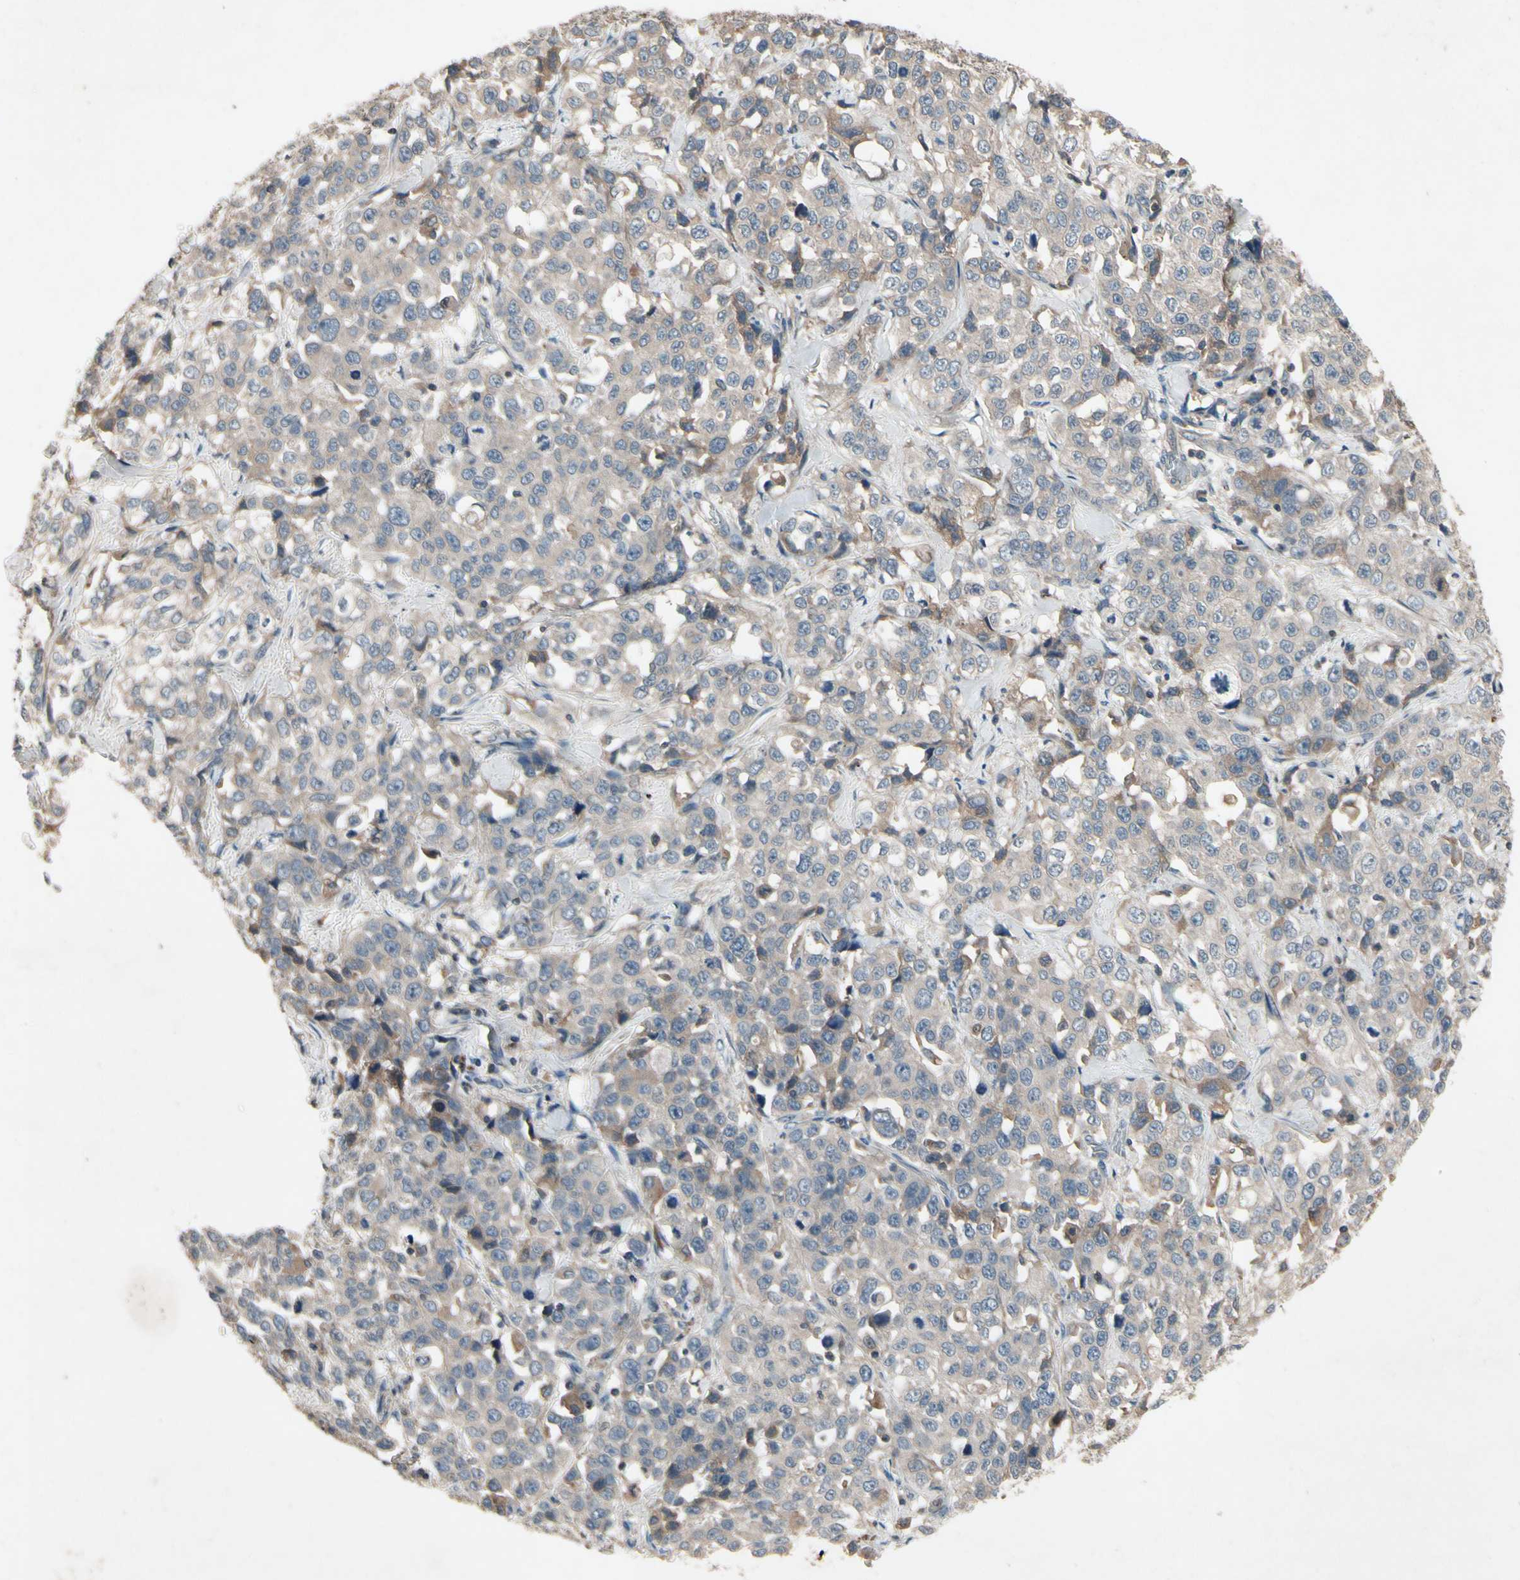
{"staining": {"intensity": "weak", "quantity": "25%-75%", "location": "cytoplasmic/membranous"}, "tissue": "stomach cancer", "cell_type": "Tumor cells", "image_type": "cancer", "snomed": [{"axis": "morphology", "description": "Normal tissue, NOS"}, {"axis": "morphology", "description": "Adenocarcinoma, NOS"}, {"axis": "topography", "description": "Stomach"}], "caption": "Immunohistochemistry (IHC) staining of stomach cancer, which shows low levels of weak cytoplasmic/membranous staining in approximately 25%-75% of tumor cells indicating weak cytoplasmic/membranous protein staining. The staining was performed using DAB (brown) for protein detection and nuclei were counterstained in hematoxylin (blue).", "gene": "IL1RL1", "patient": {"sex": "male", "age": 48}}